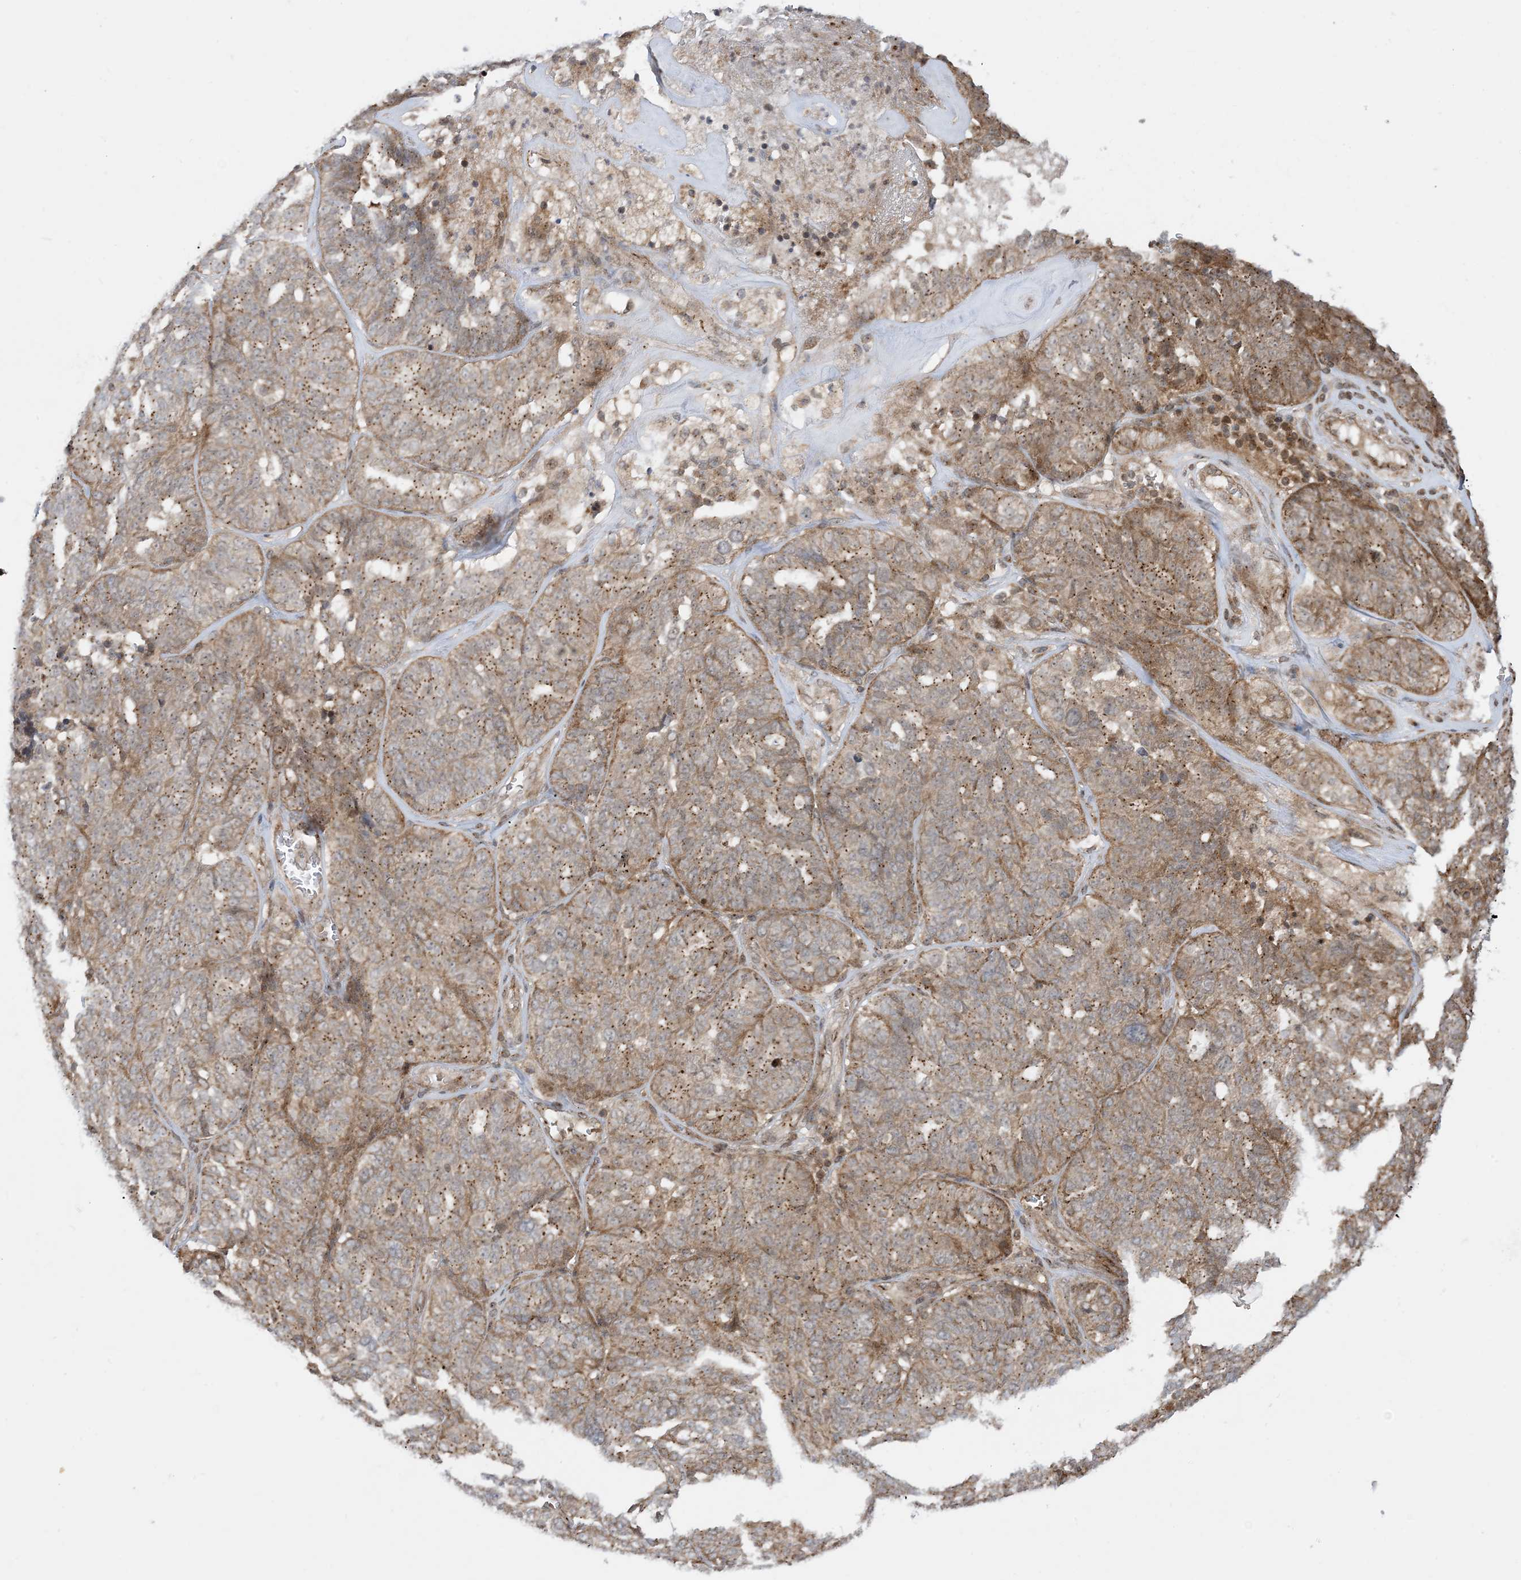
{"staining": {"intensity": "moderate", "quantity": ">75%", "location": "cytoplasmic/membranous"}, "tissue": "ovarian cancer", "cell_type": "Tumor cells", "image_type": "cancer", "snomed": [{"axis": "morphology", "description": "Cystadenocarcinoma, serous, NOS"}, {"axis": "topography", "description": "Ovary"}], "caption": "This is an image of immunohistochemistry staining of serous cystadenocarcinoma (ovarian), which shows moderate expression in the cytoplasmic/membranous of tumor cells.", "gene": "CASP4", "patient": {"sex": "female", "age": 59}}